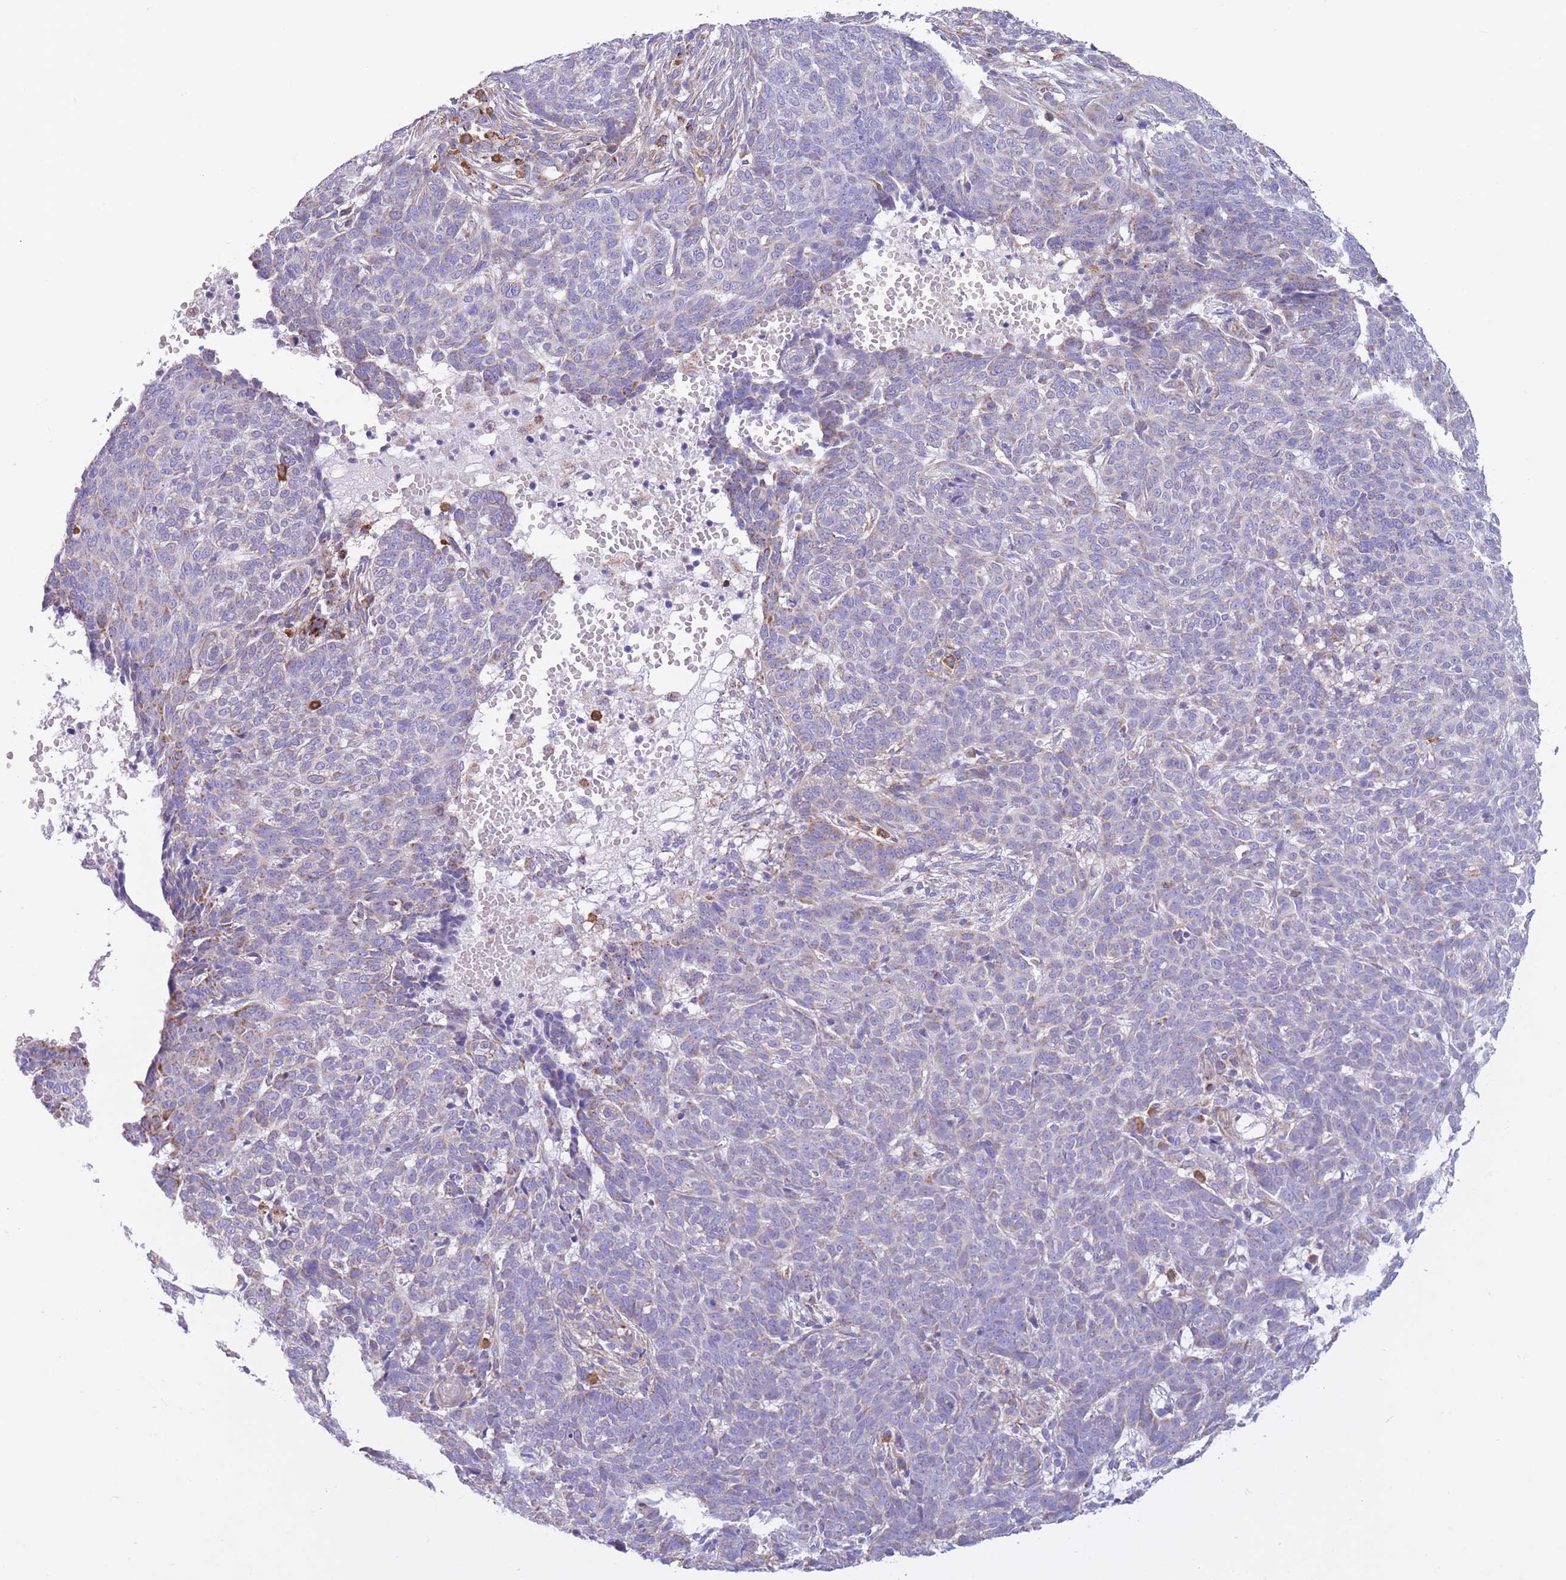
{"staining": {"intensity": "weak", "quantity": "<25%", "location": "cytoplasmic/membranous"}, "tissue": "skin cancer", "cell_type": "Tumor cells", "image_type": "cancer", "snomed": [{"axis": "morphology", "description": "Basal cell carcinoma"}, {"axis": "topography", "description": "Skin"}], "caption": "An immunohistochemistry image of skin cancer is shown. There is no staining in tumor cells of skin cancer.", "gene": "PDHA1", "patient": {"sex": "male", "age": 85}}